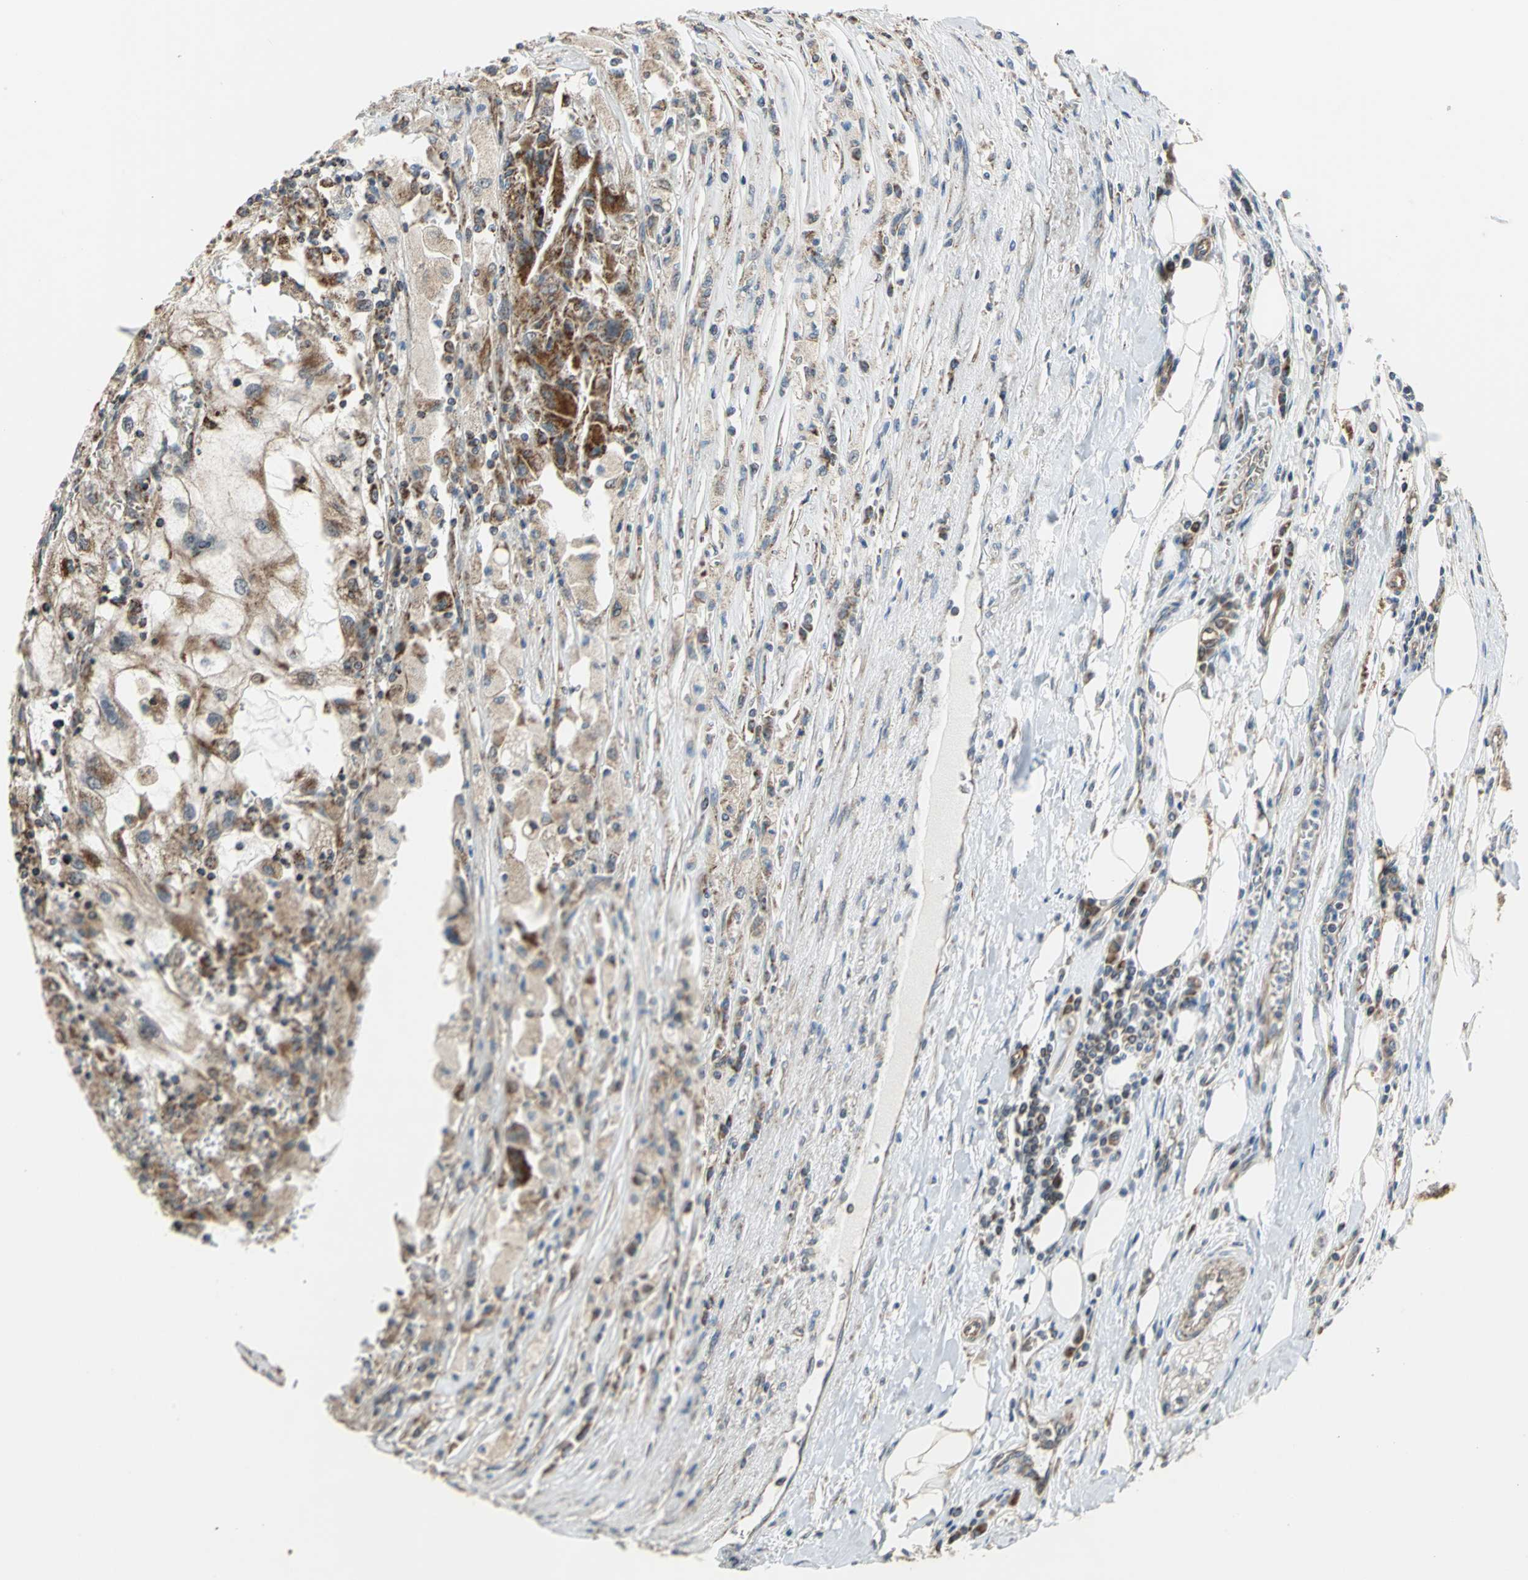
{"staining": {"intensity": "moderate", "quantity": ">75%", "location": "cytoplasmic/membranous"}, "tissue": "renal cancer", "cell_type": "Tumor cells", "image_type": "cancer", "snomed": [{"axis": "morphology", "description": "Normal tissue, NOS"}, {"axis": "morphology", "description": "Adenocarcinoma, NOS"}, {"axis": "topography", "description": "Kidney"}], "caption": "An immunohistochemistry (IHC) image of neoplastic tissue is shown. Protein staining in brown labels moderate cytoplasmic/membranous positivity in renal cancer within tumor cells.", "gene": "MRPS22", "patient": {"sex": "male", "age": 71}}